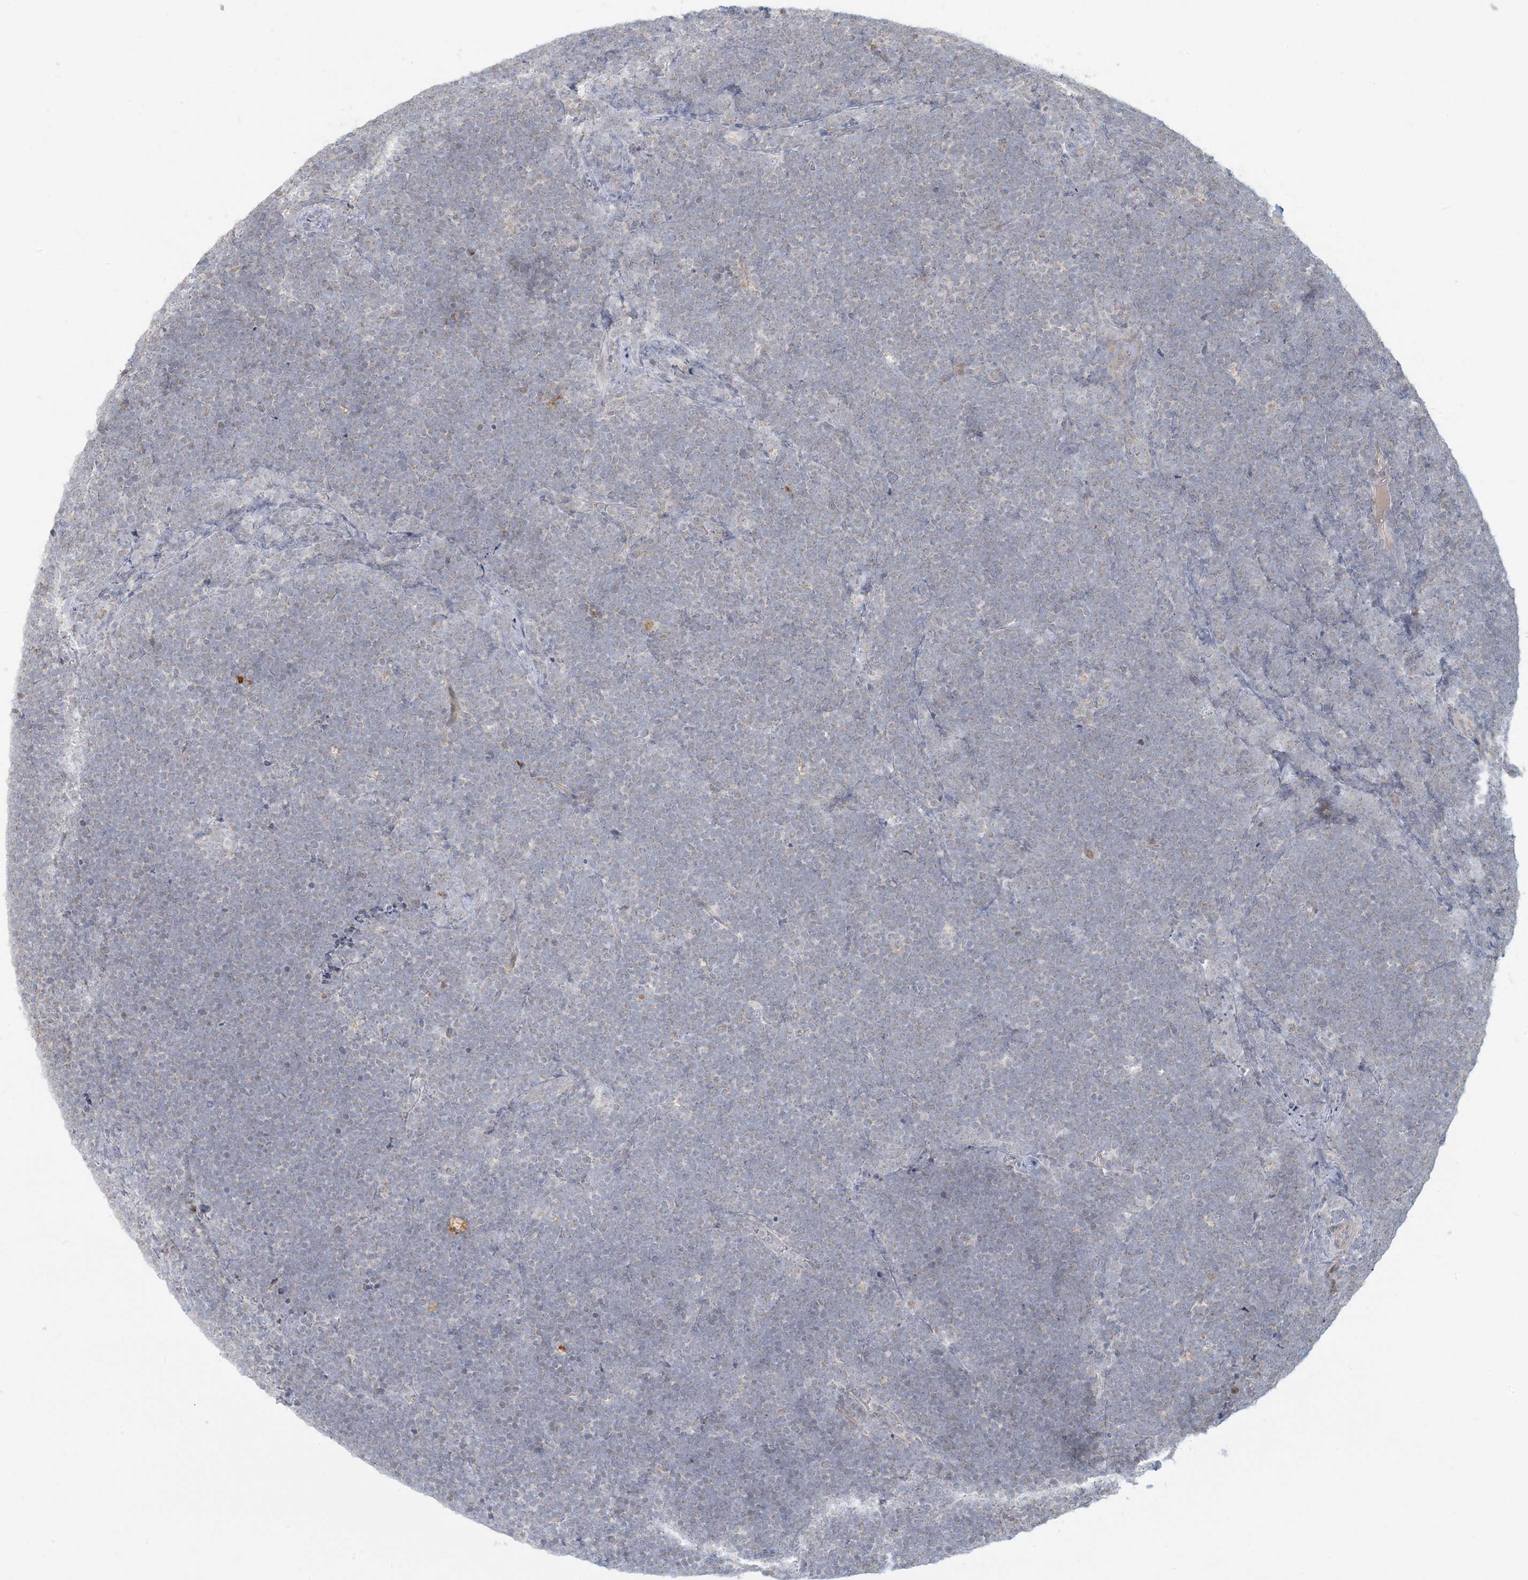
{"staining": {"intensity": "negative", "quantity": "none", "location": "none"}, "tissue": "lymphoma", "cell_type": "Tumor cells", "image_type": "cancer", "snomed": [{"axis": "morphology", "description": "Malignant lymphoma, non-Hodgkin's type, High grade"}, {"axis": "topography", "description": "Lymph node"}], "caption": "Immunohistochemistry (IHC) micrograph of neoplastic tissue: human lymphoma stained with DAB shows no significant protein positivity in tumor cells.", "gene": "MCAT", "patient": {"sex": "male", "age": 13}}